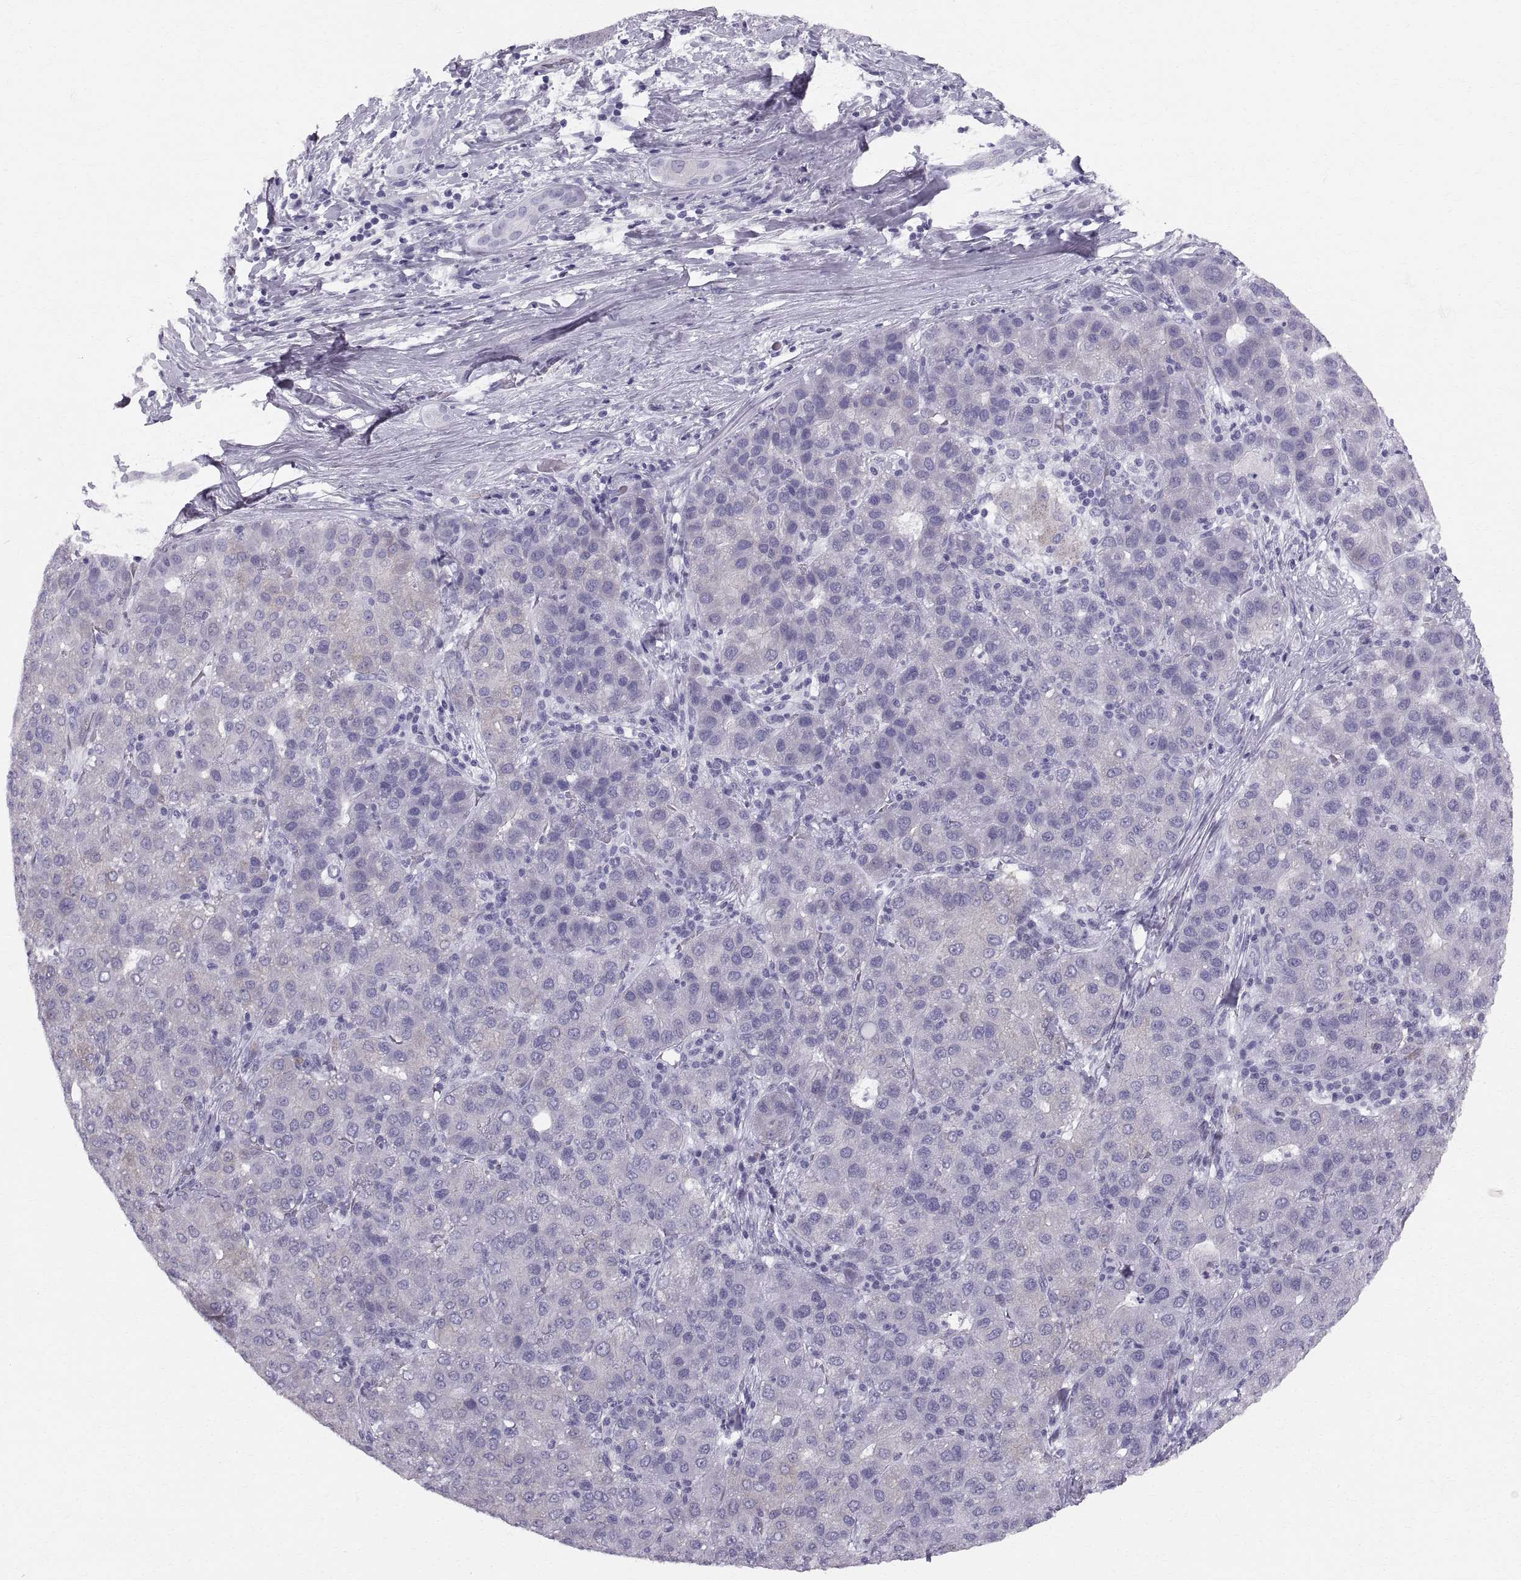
{"staining": {"intensity": "negative", "quantity": "none", "location": "none"}, "tissue": "liver cancer", "cell_type": "Tumor cells", "image_type": "cancer", "snomed": [{"axis": "morphology", "description": "Carcinoma, Hepatocellular, NOS"}, {"axis": "topography", "description": "Liver"}], "caption": "Immunohistochemistry (IHC) photomicrograph of liver cancer stained for a protein (brown), which exhibits no expression in tumor cells.", "gene": "SLC22A6", "patient": {"sex": "male", "age": 65}}